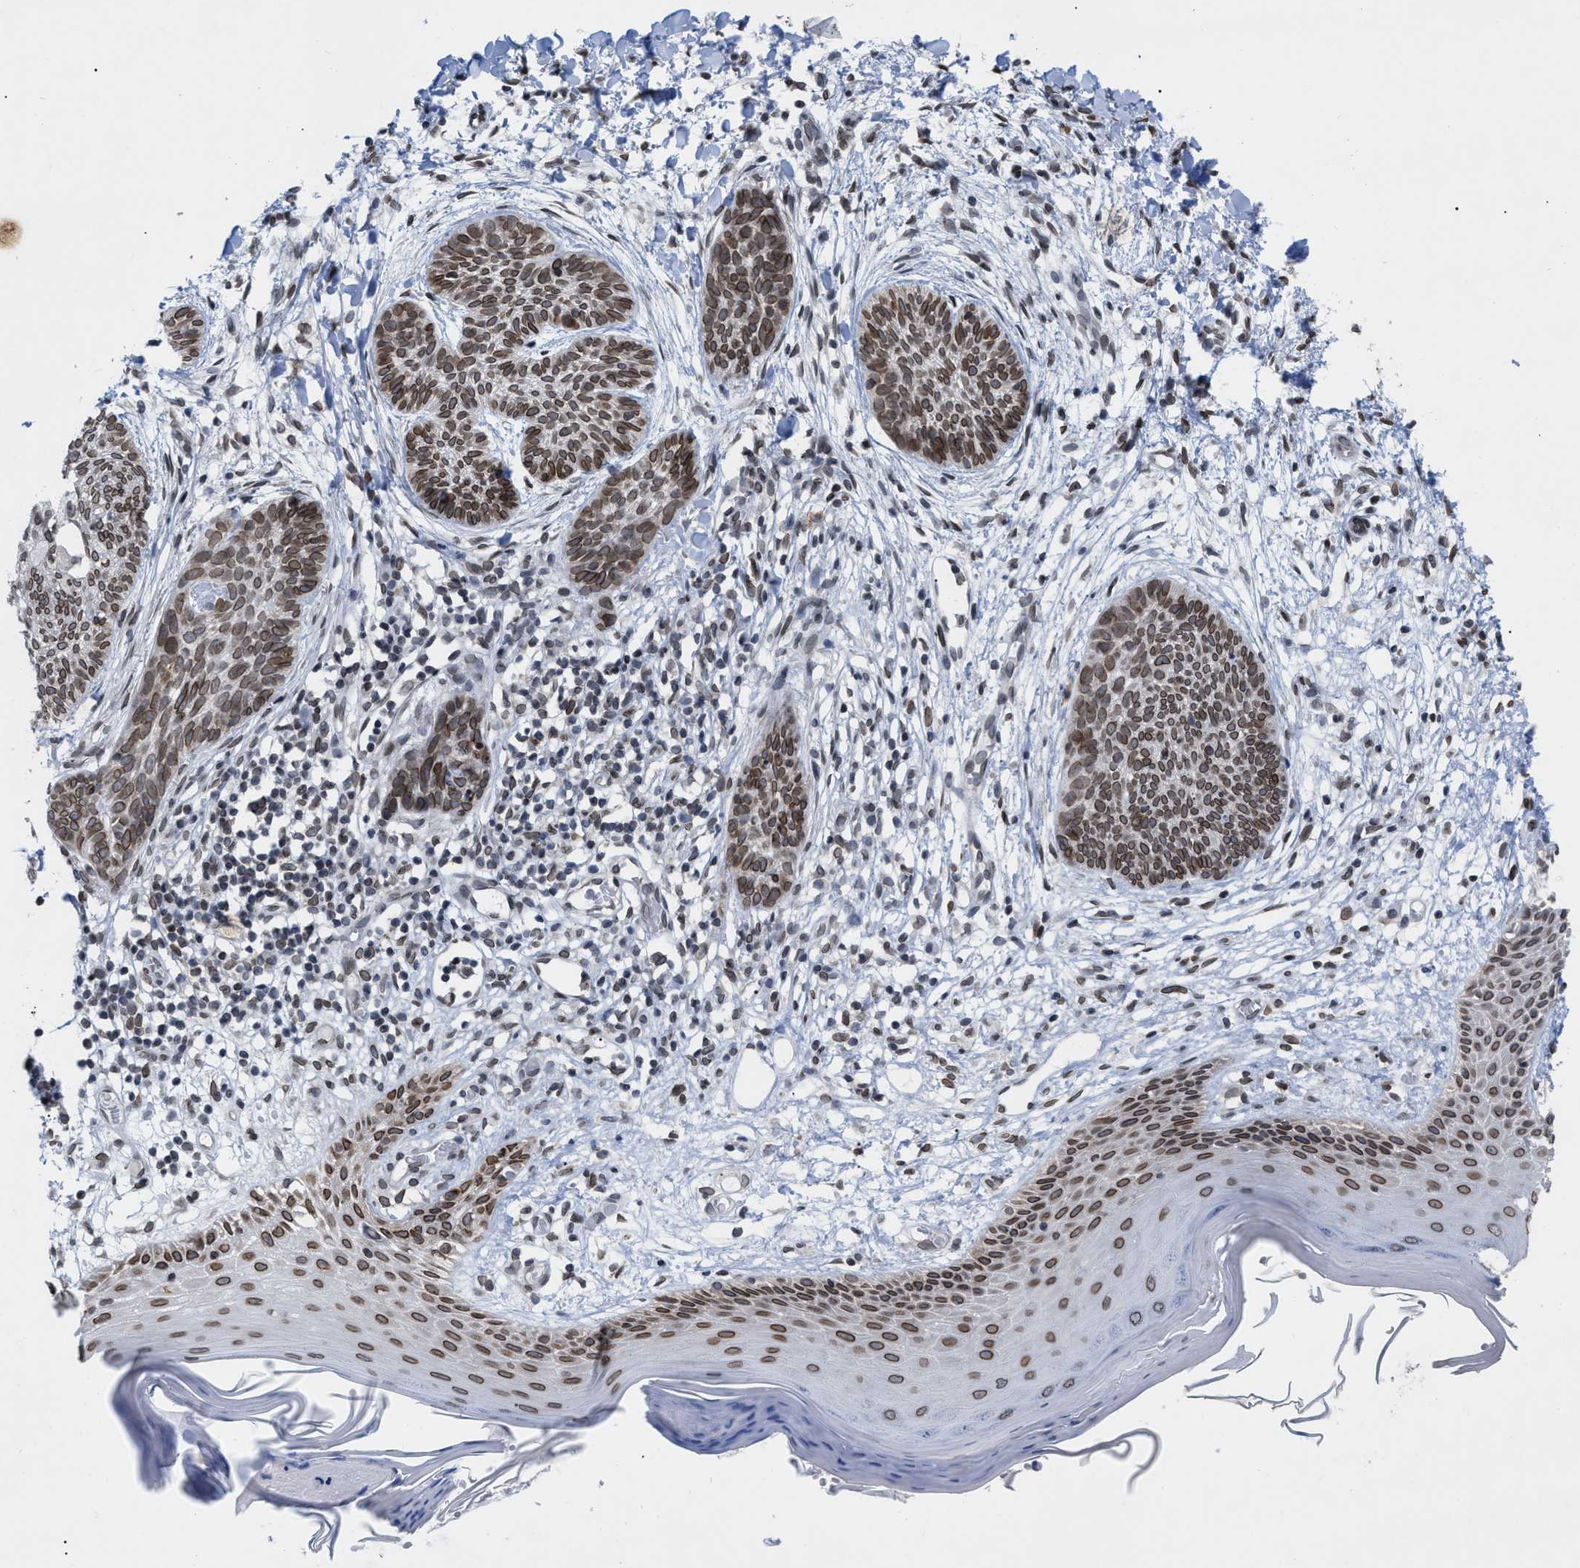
{"staining": {"intensity": "moderate", "quantity": ">75%", "location": "cytoplasmic/membranous,nuclear"}, "tissue": "skin cancer", "cell_type": "Tumor cells", "image_type": "cancer", "snomed": [{"axis": "morphology", "description": "Basal cell carcinoma"}, {"axis": "topography", "description": "Skin"}], "caption": "Immunohistochemical staining of skin cancer (basal cell carcinoma) exhibits medium levels of moderate cytoplasmic/membranous and nuclear expression in about >75% of tumor cells.", "gene": "TPR", "patient": {"sex": "female", "age": 59}}